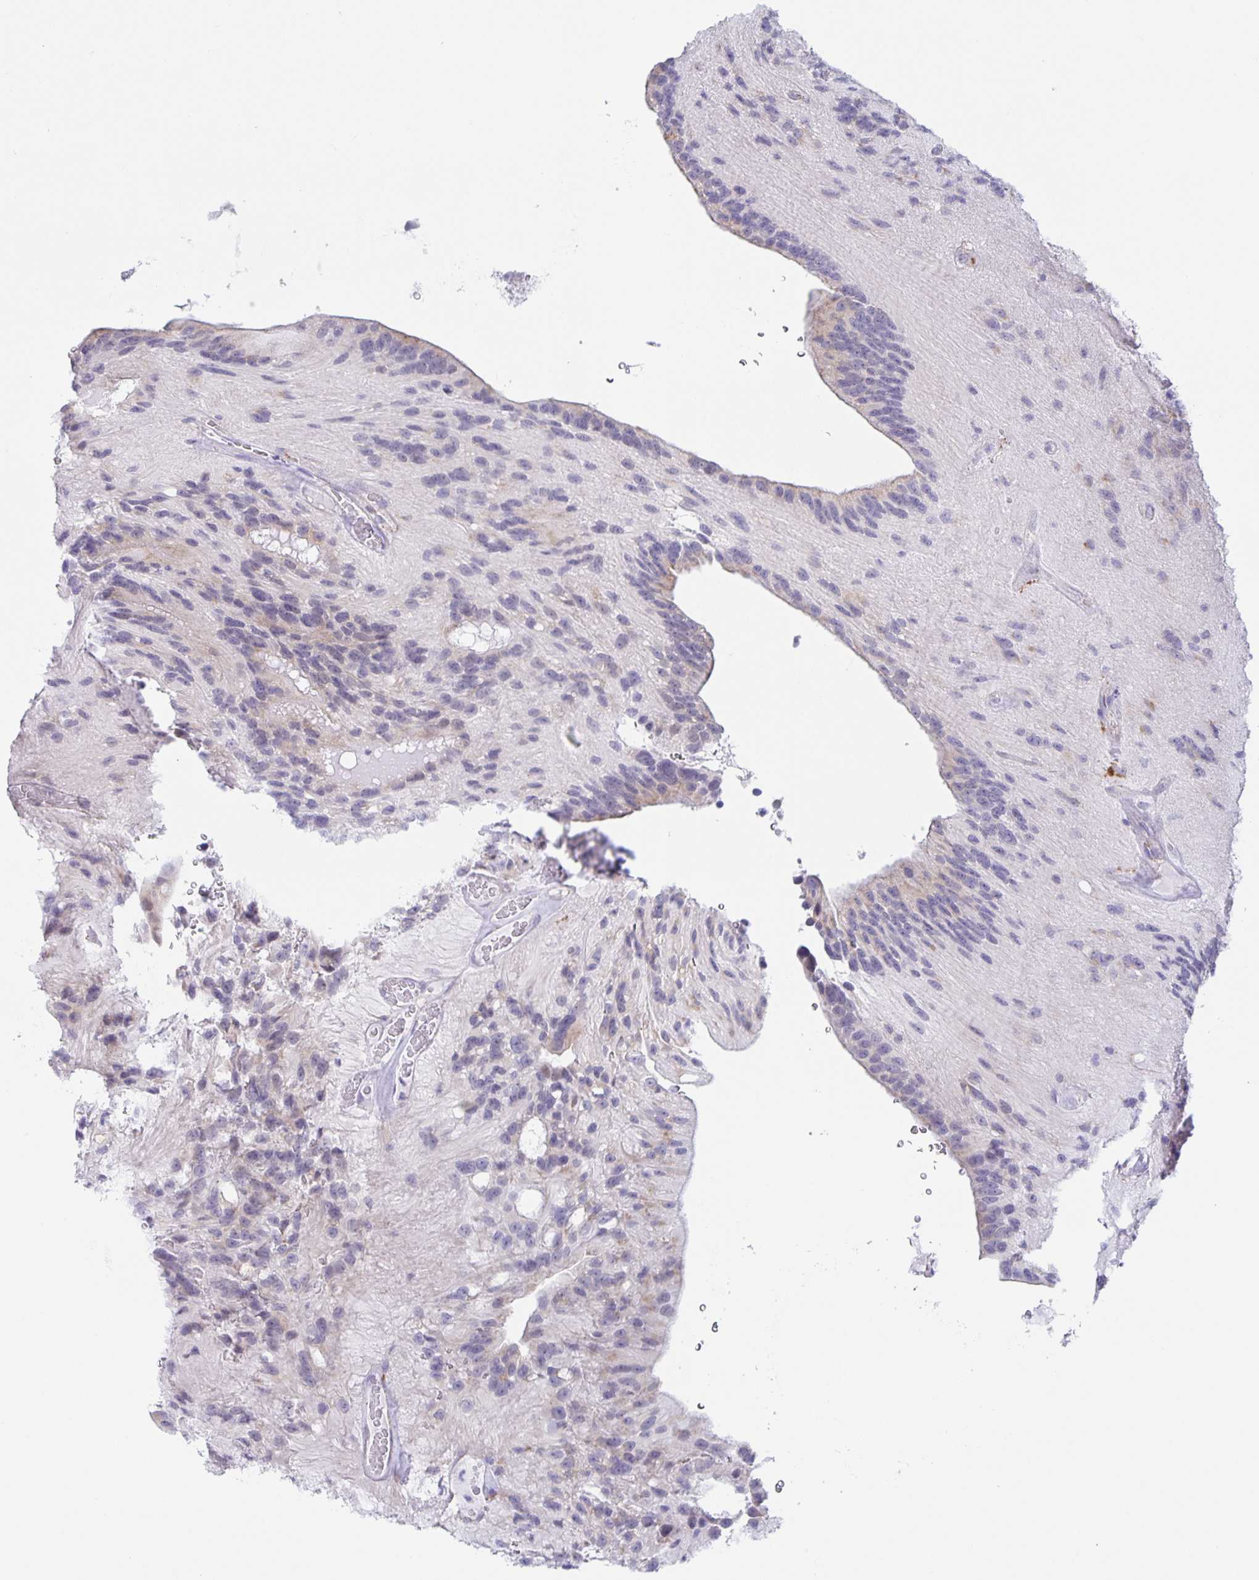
{"staining": {"intensity": "negative", "quantity": "none", "location": "none"}, "tissue": "glioma", "cell_type": "Tumor cells", "image_type": "cancer", "snomed": [{"axis": "morphology", "description": "Glioma, malignant, Low grade"}, {"axis": "topography", "description": "Brain"}], "caption": "Image shows no significant protein expression in tumor cells of low-grade glioma (malignant). (Stains: DAB (3,3'-diaminobenzidine) IHC with hematoxylin counter stain, Microscopy: brightfield microscopy at high magnification).", "gene": "LIPA", "patient": {"sex": "male", "age": 31}}